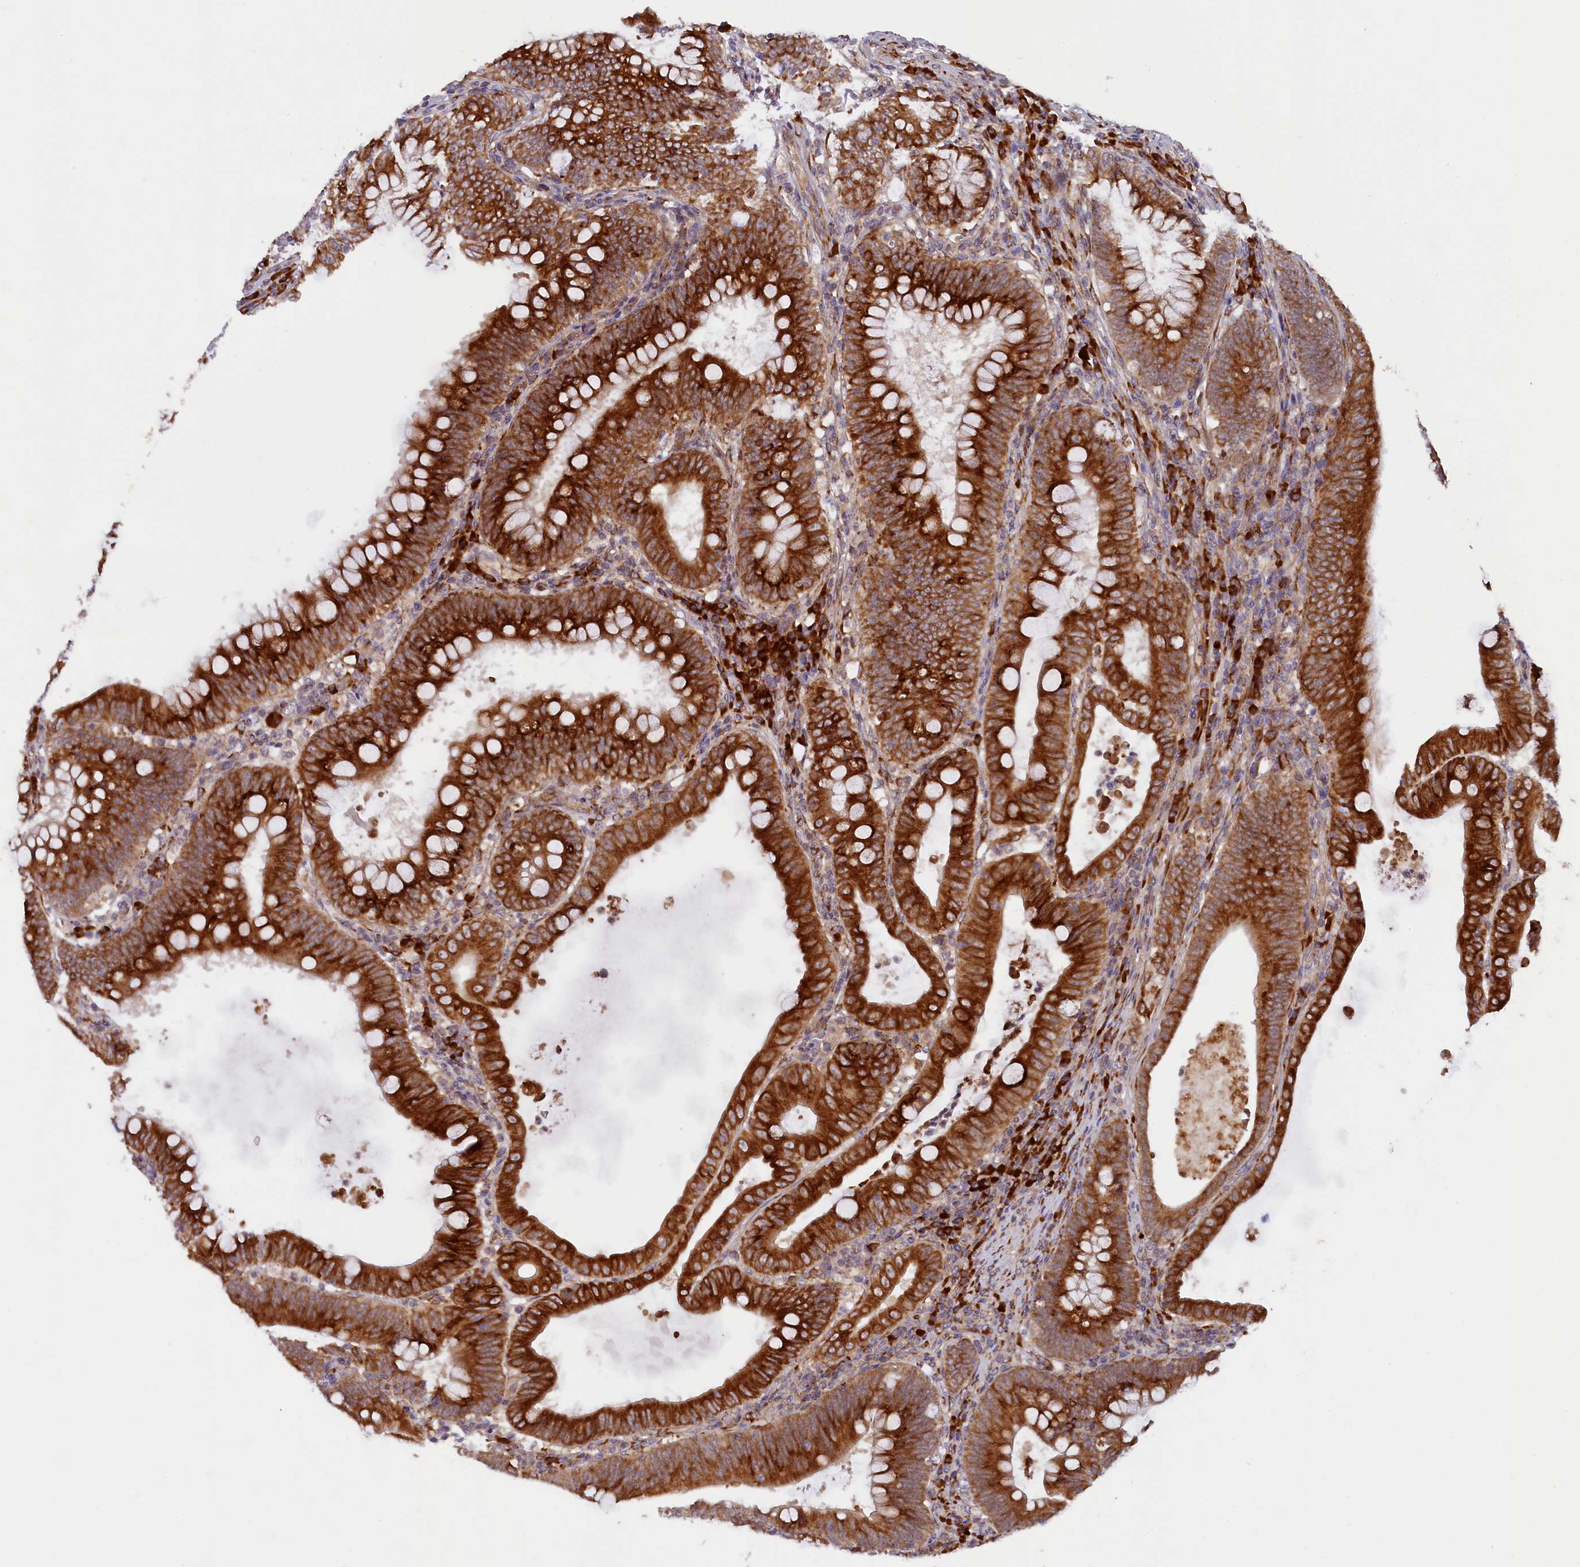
{"staining": {"intensity": "strong", "quantity": ">75%", "location": "cytoplasmic/membranous"}, "tissue": "colorectal cancer", "cell_type": "Tumor cells", "image_type": "cancer", "snomed": [{"axis": "morphology", "description": "Normal tissue, NOS"}, {"axis": "topography", "description": "Colon"}], "caption": "An image showing strong cytoplasmic/membranous expression in about >75% of tumor cells in colorectal cancer, as visualized by brown immunohistochemical staining.", "gene": "SSC5D", "patient": {"sex": "female", "age": 82}}